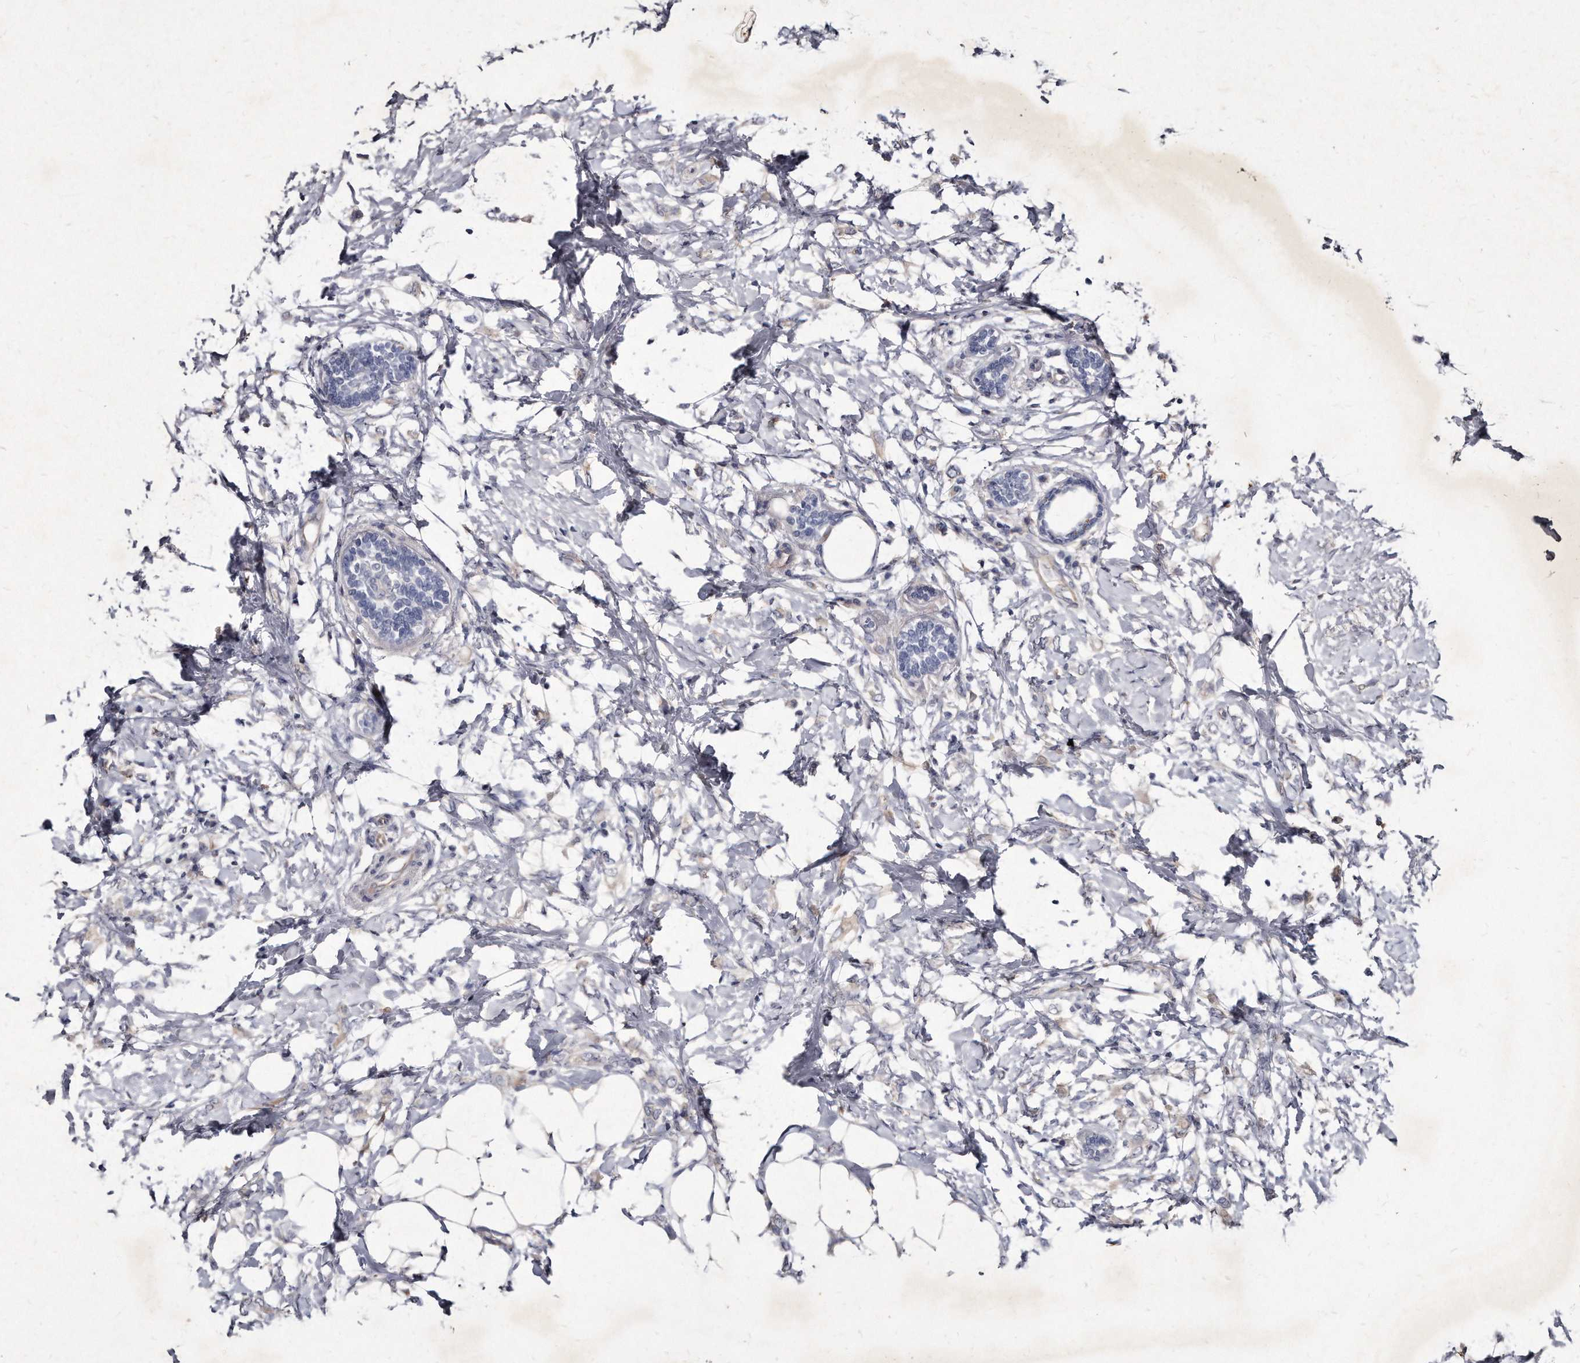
{"staining": {"intensity": "negative", "quantity": "none", "location": "none"}, "tissue": "breast cancer", "cell_type": "Tumor cells", "image_type": "cancer", "snomed": [{"axis": "morphology", "description": "Normal tissue, NOS"}, {"axis": "morphology", "description": "Lobular carcinoma"}, {"axis": "topography", "description": "Breast"}], "caption": "The histopathology image demonstrates no staining of tumor cells in lobular carcinoma (breast). (DAB IHC visualized using brightfield microscopy, high magnification).", "gene": "KLHDC3", "patient": {"sex": "female", "age": 47}}